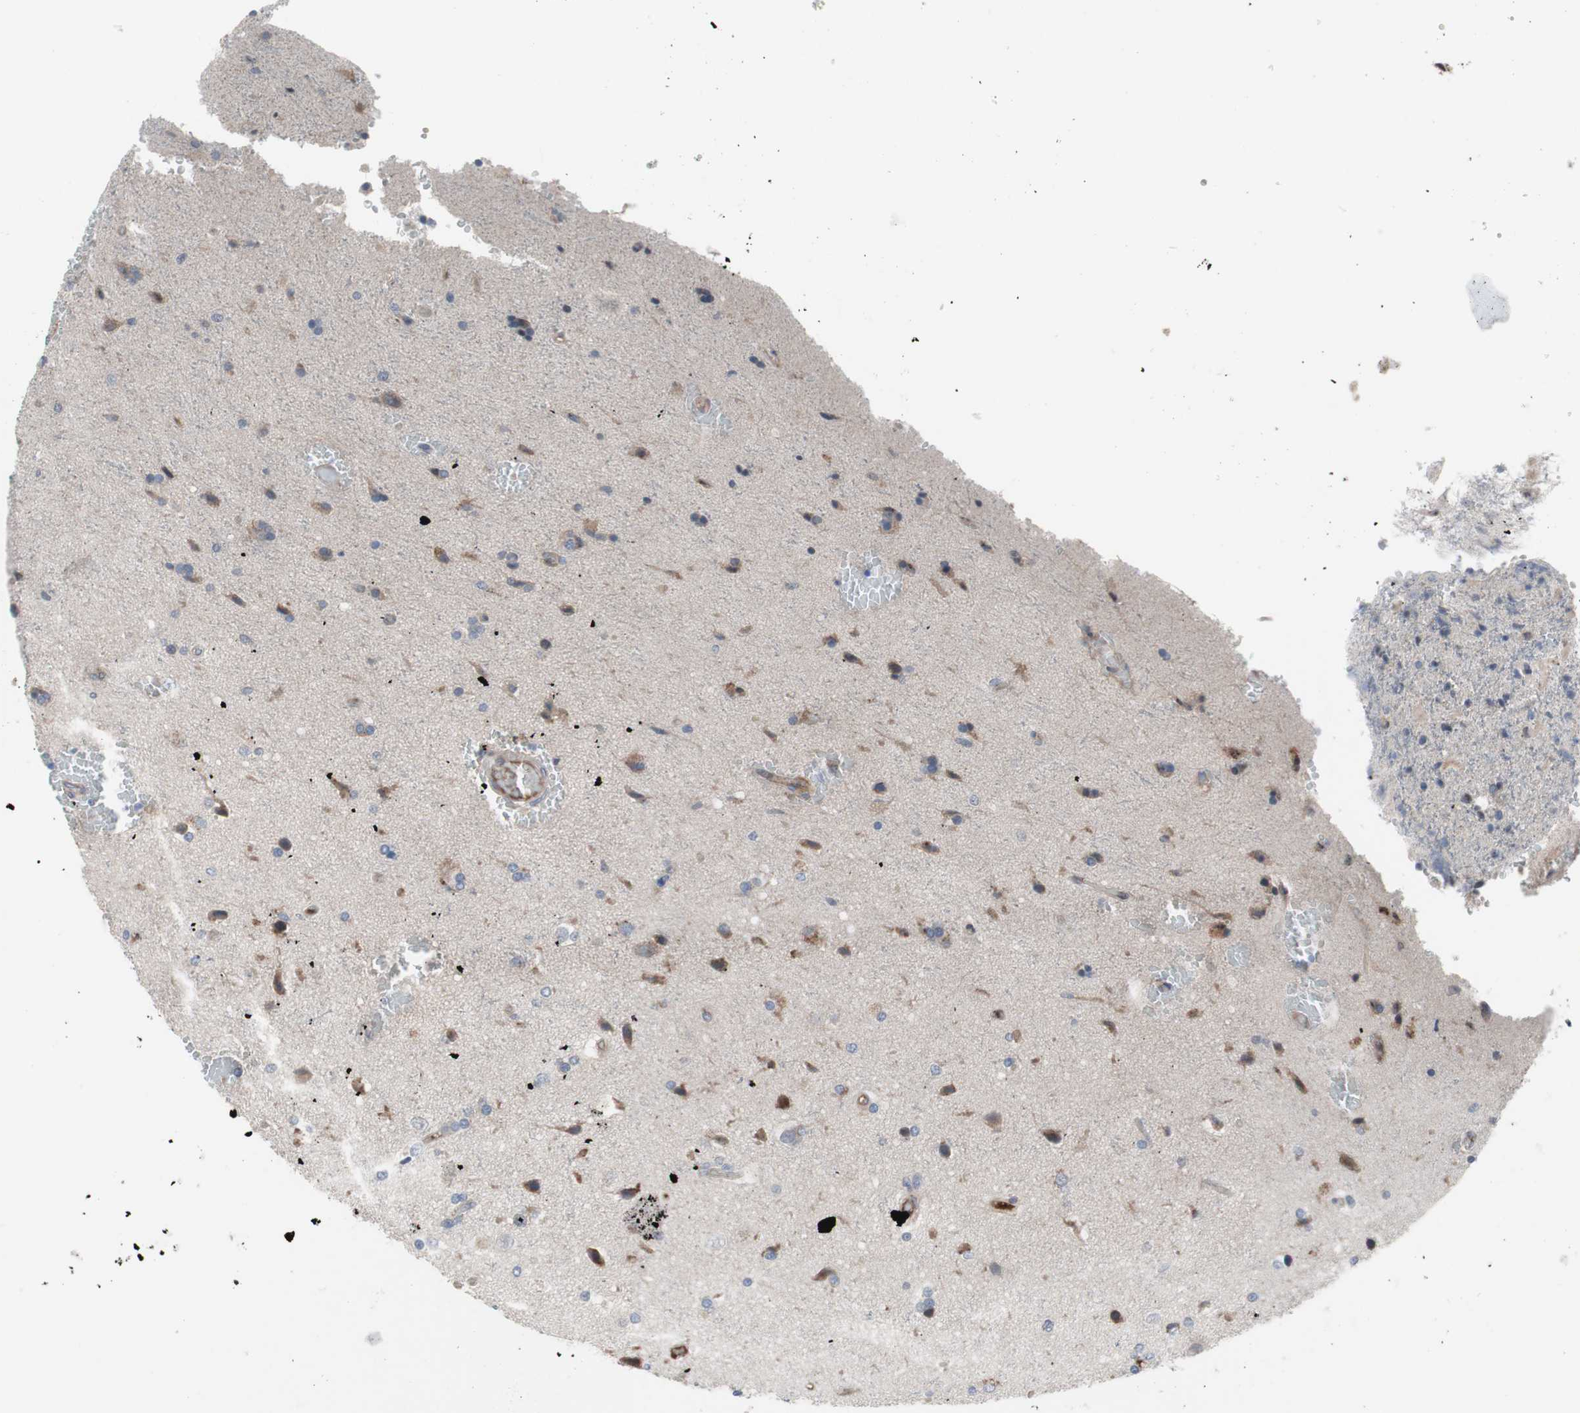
{"staining": {"intensity": "moderate", "quantity": "<25%", "location": "cytoplasmic/membranous,nuclear"}, "tissue": "glioma", "cell_type": "Tumor cells", "image_type": "cancer", "snomed": [{"axis": "morphology", "description": "Glioma, malignant, High grade"}, {"axis": "topography", "description": "Brain"}], "caption": "Protein expression analysis of glioma exhibits moderate cytoplasmic/membranous and nuclear expression in approximately <25% of tumor cells.", "gene": "KANSL1", "patient": {"sex": "male", "age": 71}}